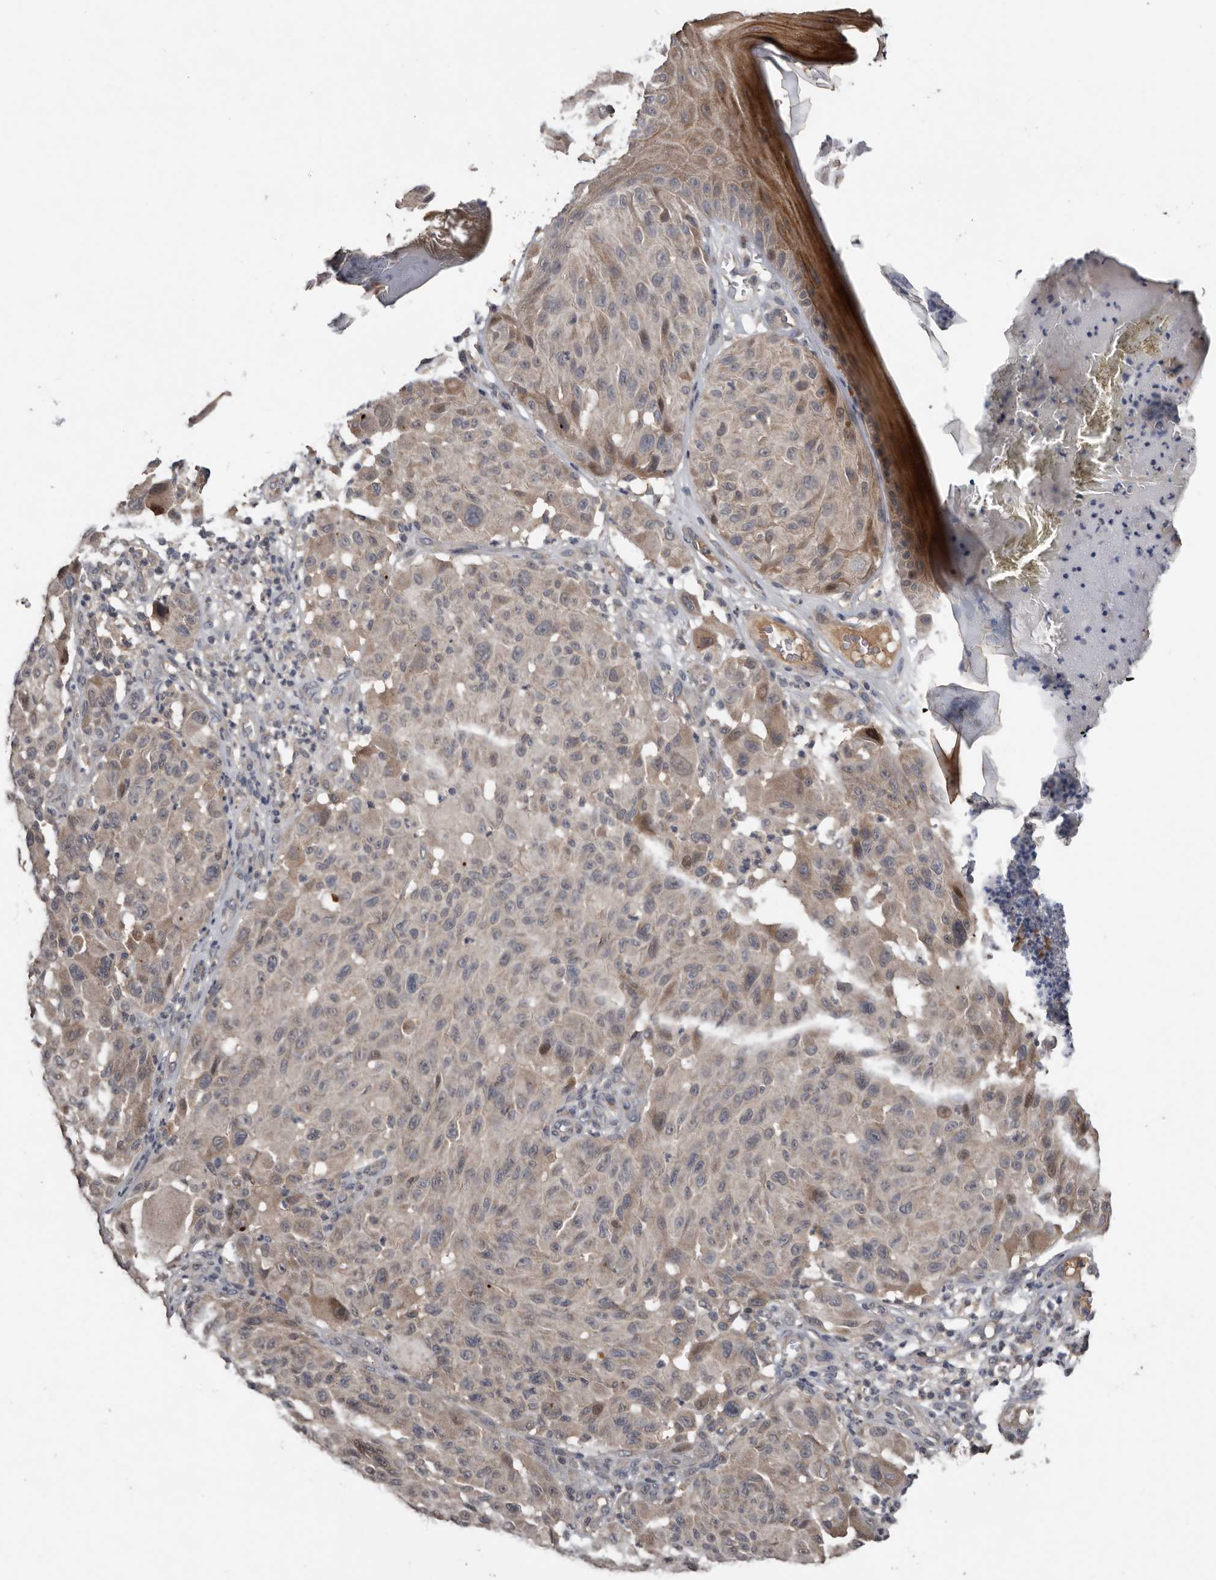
{"staining": {"intensity": "negative", "quantity": "none", "location": "none"}, "tissue": "melanoma", "cell_type": "Tumor cells", "image_type": "cancer", "snomed": [{"axis": "morphology", "description": "Malignant melanoma, NOS"}, {"axis": "topography", "description": "Skin"}], "caption": "The IHC image has no significant positivity in tumor cells of melanoma tissue. Brightfield microscopy of immunohistochemistry stained with DAB (3,3'-diaminobenzidine) (brown) and hematoxylin (blue), captured at high magnification.", "gene": "NMUR1", "patient": {"sex": "male", "age": 83}}